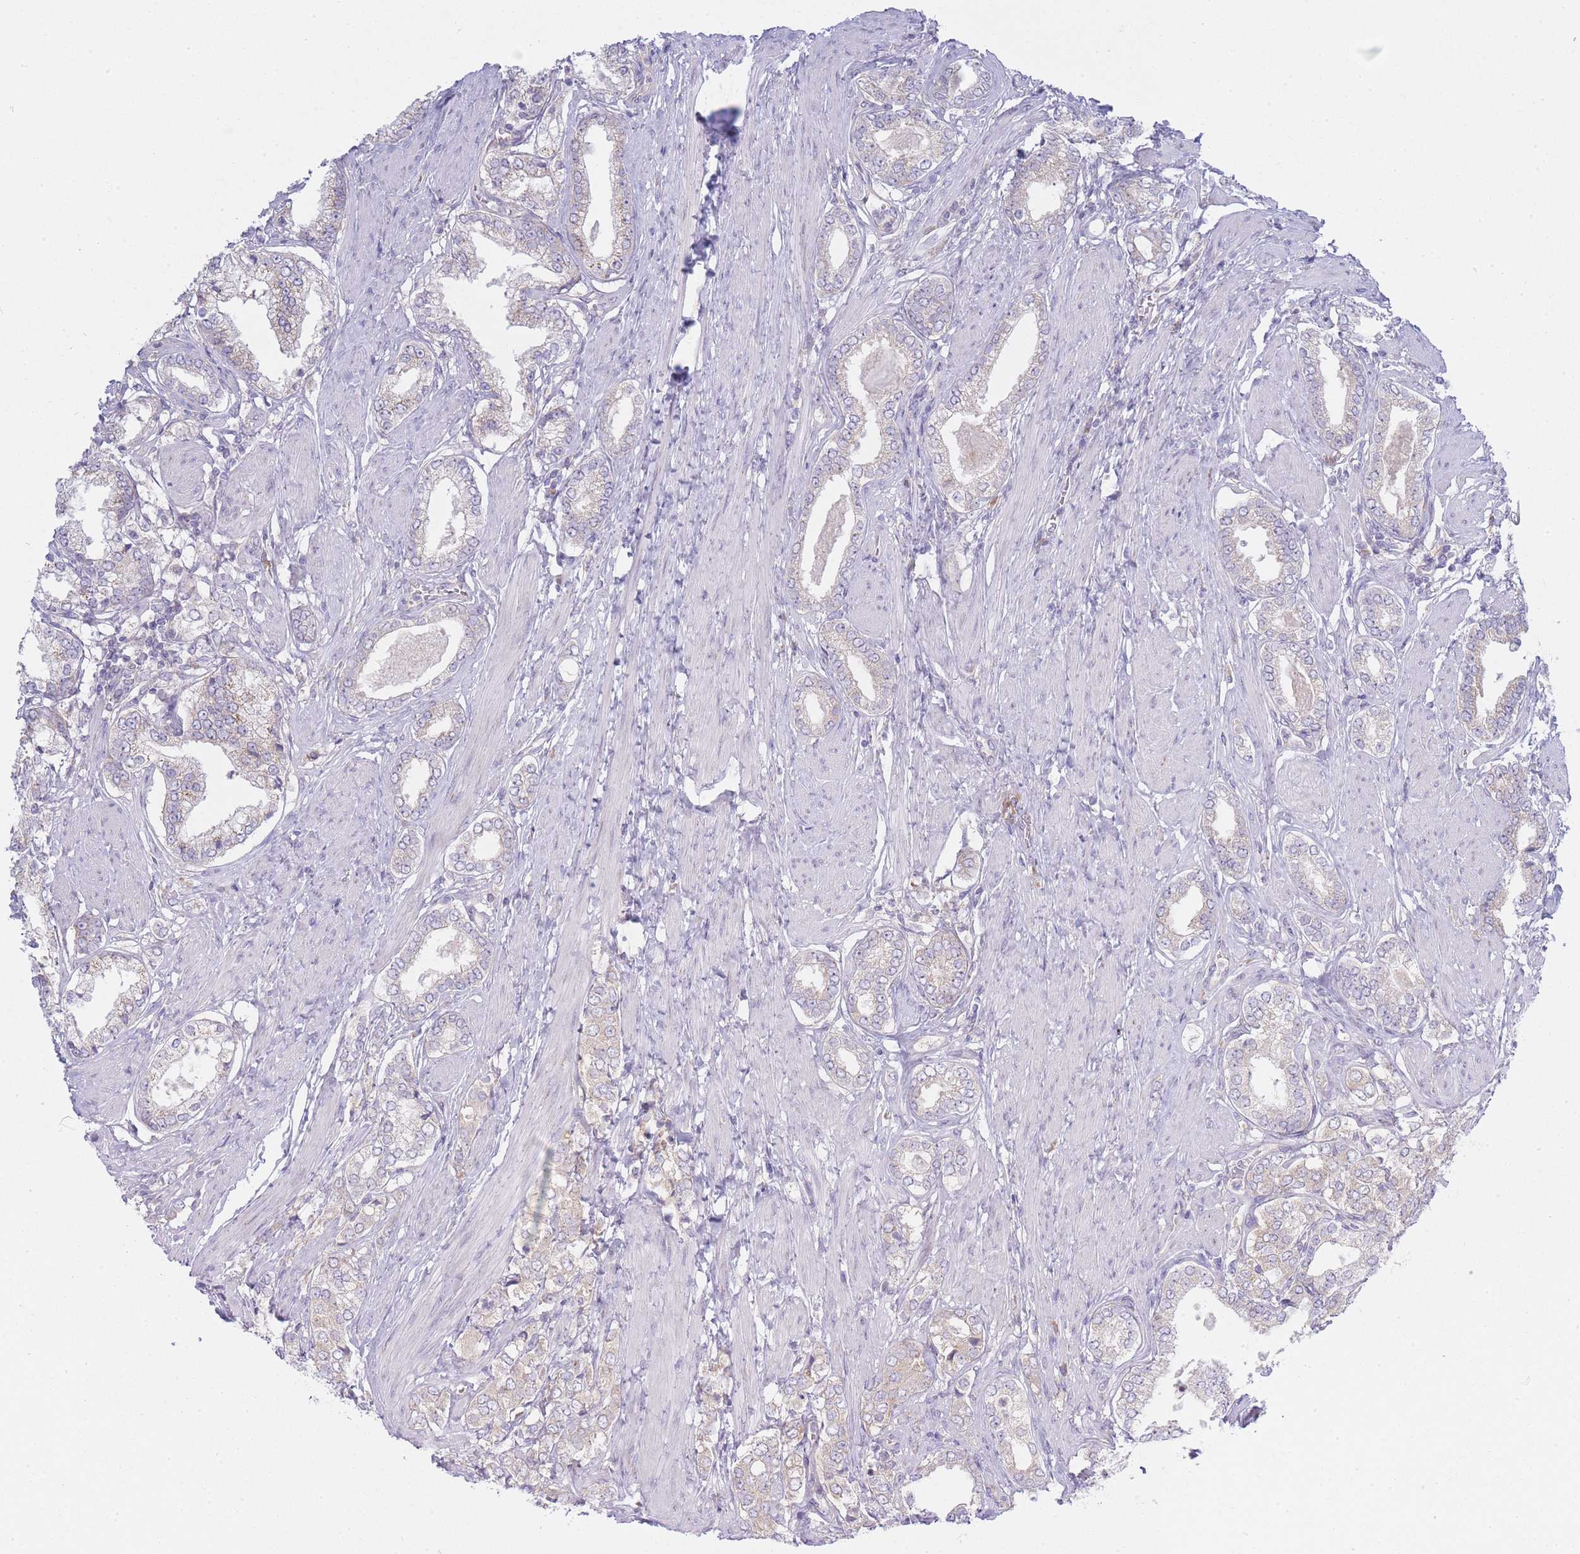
{"staining": {"intensity": "negative", "quantity": "none", "location": "none"}, "tissue": "prostate cancer", "cell_type": "Tumor cells", "image_type": "cancer", "snomed": [{"axis": "morphology", "description": "Adenocarcinoma, High grade"}, {"axis": "topography", "description": "Prostate"}], "caption": "This photomicrograph is of high-grade adenocarcinoma (prostate) stained with IHC to label a protein in brown with the nuclei are counter-stained blue. There is no expression in tumor cells.", "gene": "OR5L2", "patient": {"sex": "male", "age": 71}}